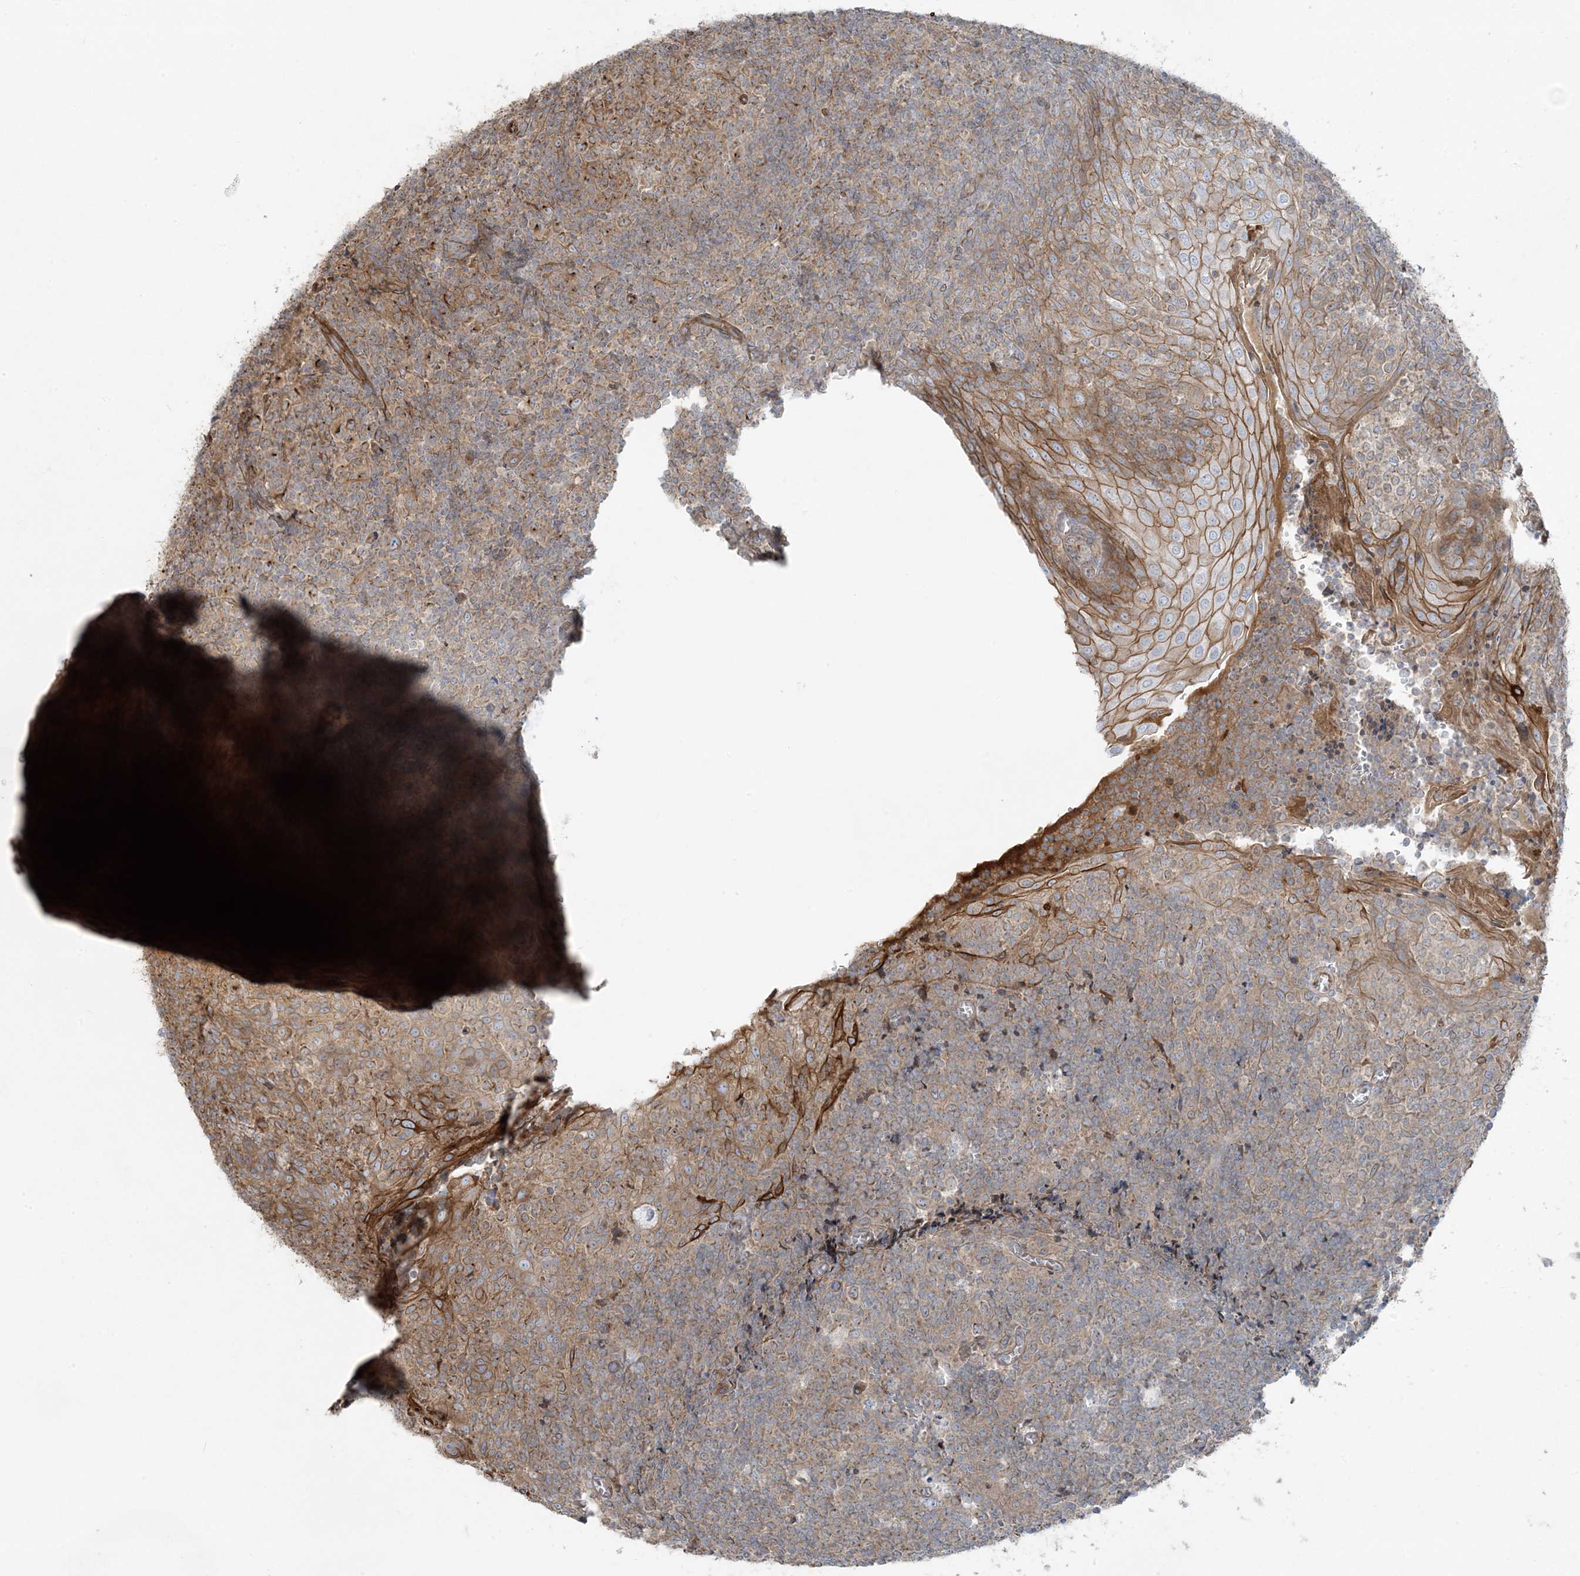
{"staining": {"intensity": "moderate", "quantity": ">75%", "location": "cytoplasmic/membranous"}, "tissue": "tonsil", "cell_type": "Germinal center cells", "image_type": "normal", "snomed": [{"axis": "morphology", "description": "Normal tissue, NOS"}, {"axis": "topography", "description": "Tonsil"}], "caption": "This histopathology image exhibits immunohistochemistry (IHC) staining of unremarkable human tonsil, with medium moderate cytoplasmic/membranous positivity in approximately >75% of germinal center cells.", "gene": "PIK3R4", "patient": {"sex": "female", "age": 19}}